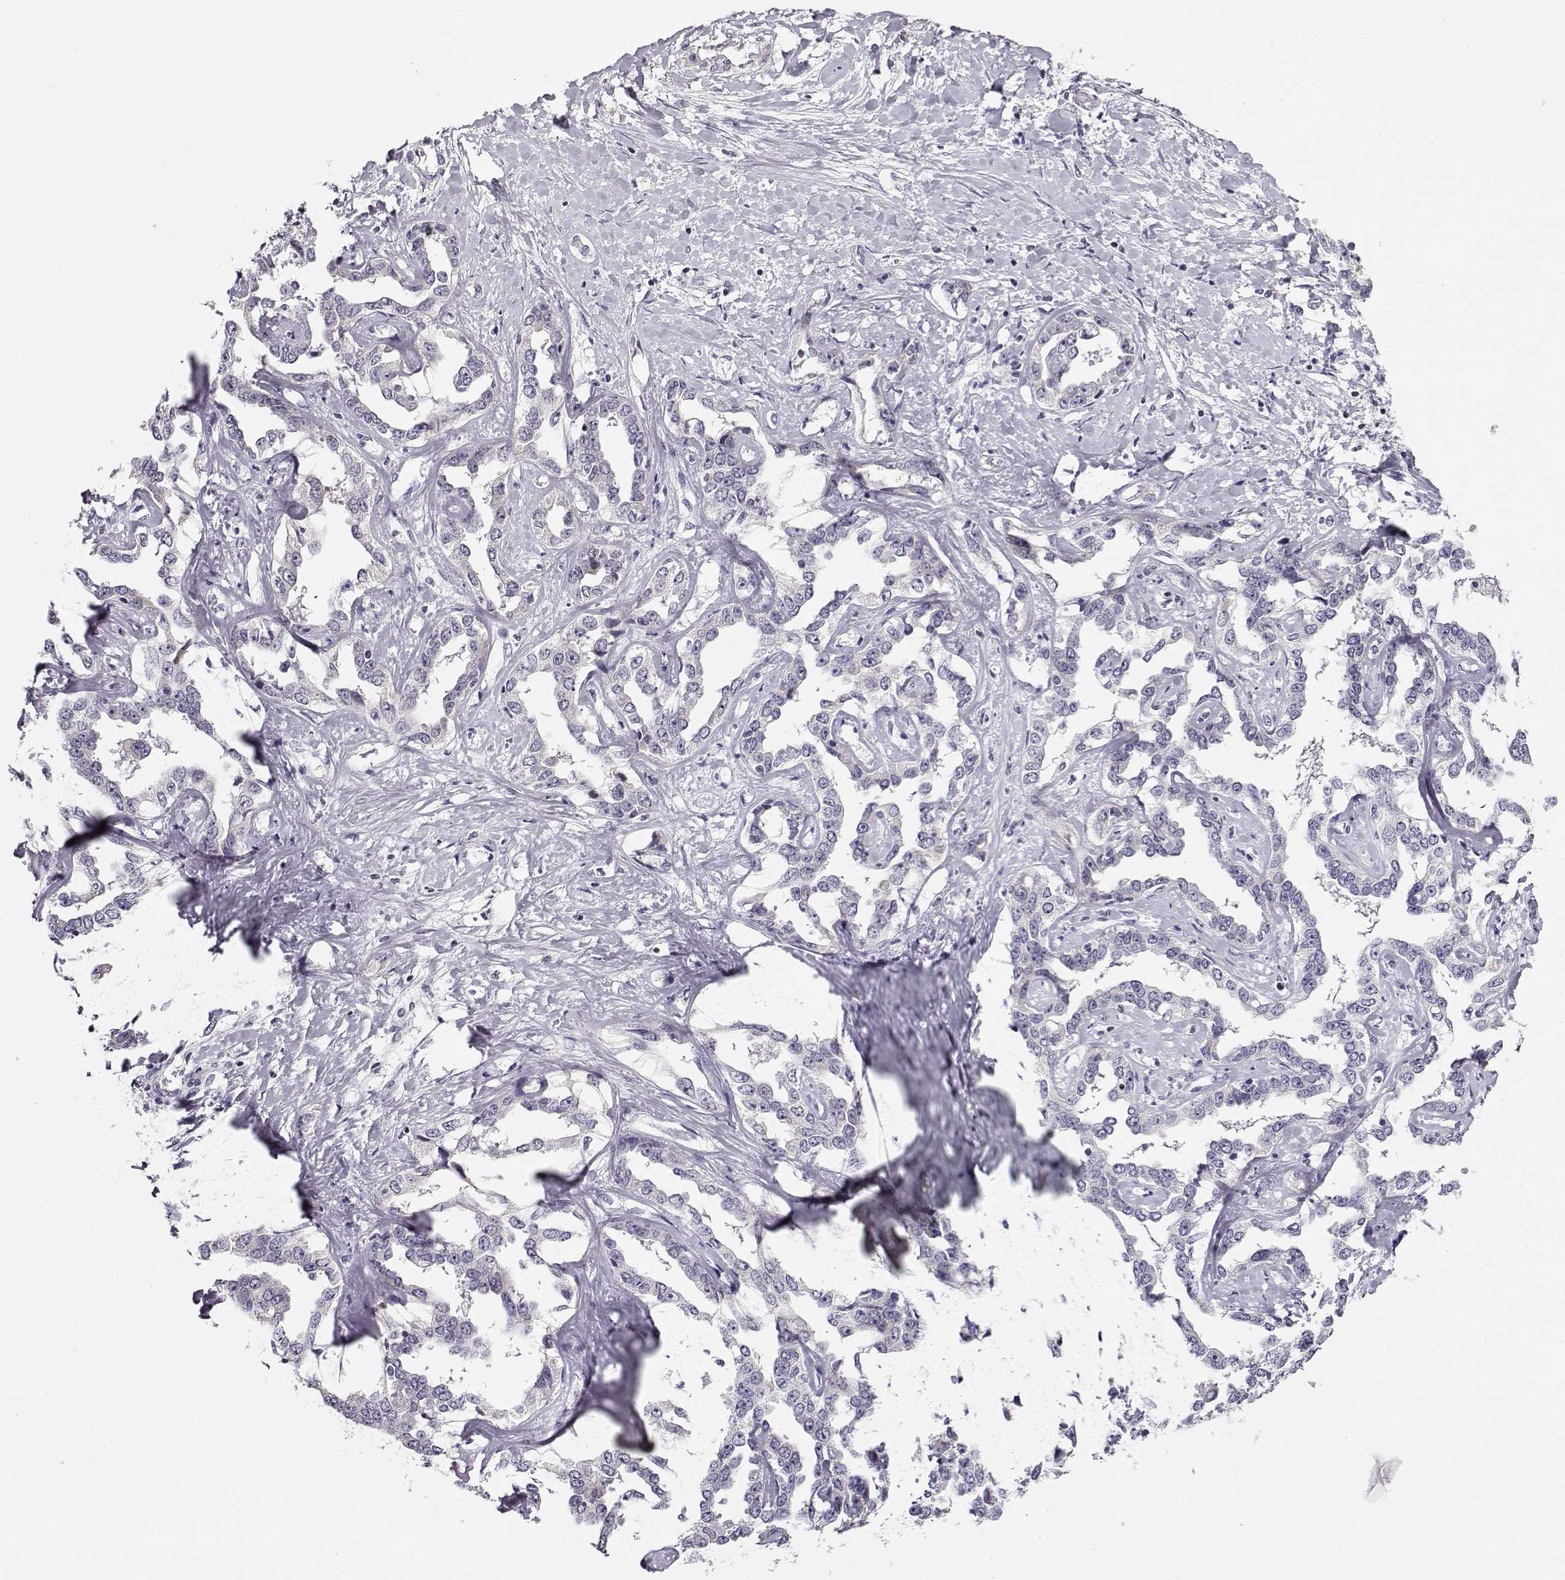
{"staining": {"intensity": "negative", "quantity": "none", "location": "none"}, "tissue": "liver cancer", "cell_type": "Tumor cells", "image_type": "cancer", "snomed": [{"axis": "morphology", "description": "Cholangiocarcinoma"}, {"axis": "topography", "description": "Liver"}], "caption": "This is an immunohistochemistry (IHC) photomicrograph of human liver cancer (cholangiocarcinoma). There is no positivity in tumor cells.", "gene": "CRX", "patient": {"sex": "male", "age": 59}}